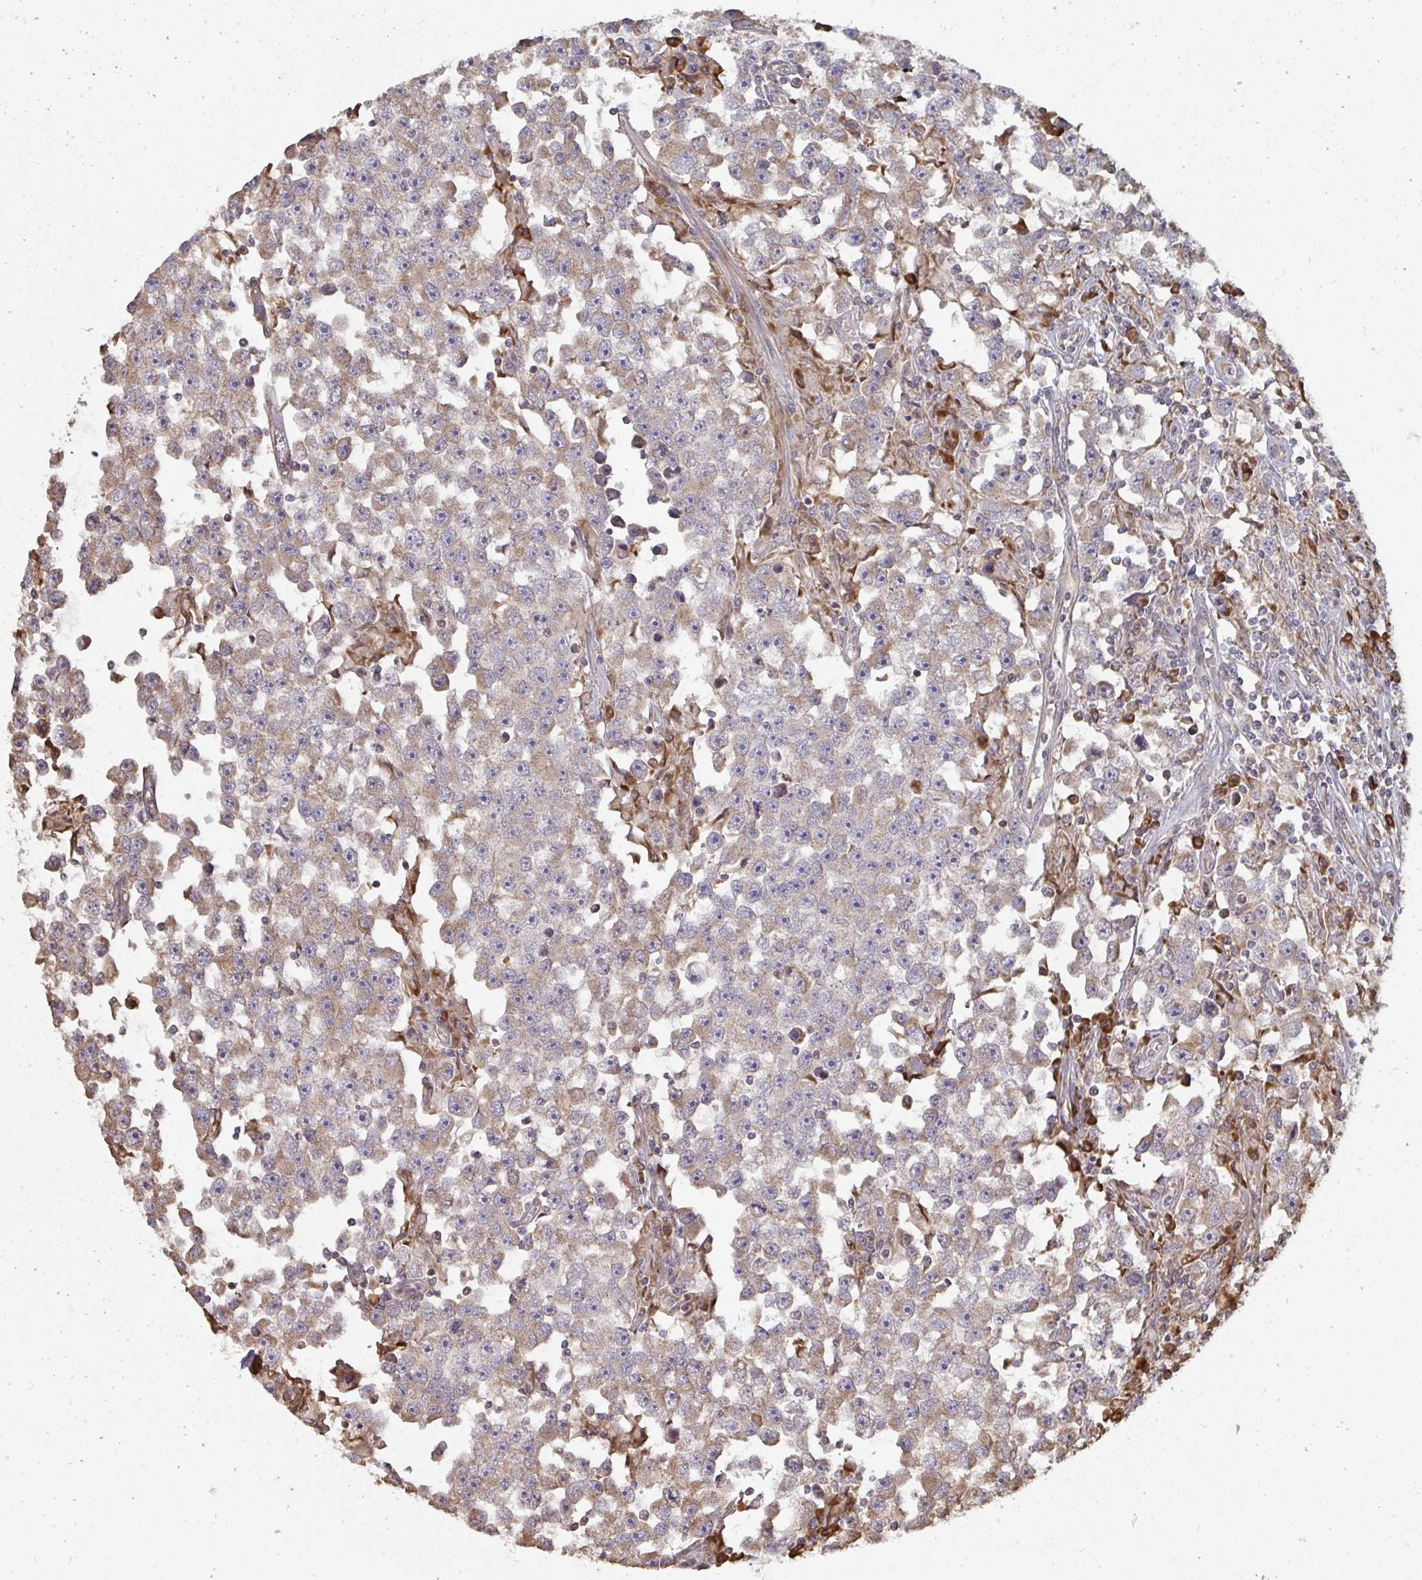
{"staining": {"intensity": "moderate", "quantity": ">75%", "location": "cytoplasmic/membranous"}, "tissue": "testis cancer", "cell_type": "Tumor cells", "image_type": "cancer", "snomed": [{"axis": "morphology", "description": "Seminoma, NOS"}, {"axis": "topography", "description": "Testis"}], "caption": "Immunohistochemical staining of testis cancer (seminoma) reveals moderate cytoplasmic/membranous protein expression in about >75% of tumor cells. The protein is shown in brown color, while the nuclei are stained blue.", "gene": "ZFYVE28", "patient": {"sex": "male", "age": 33}}